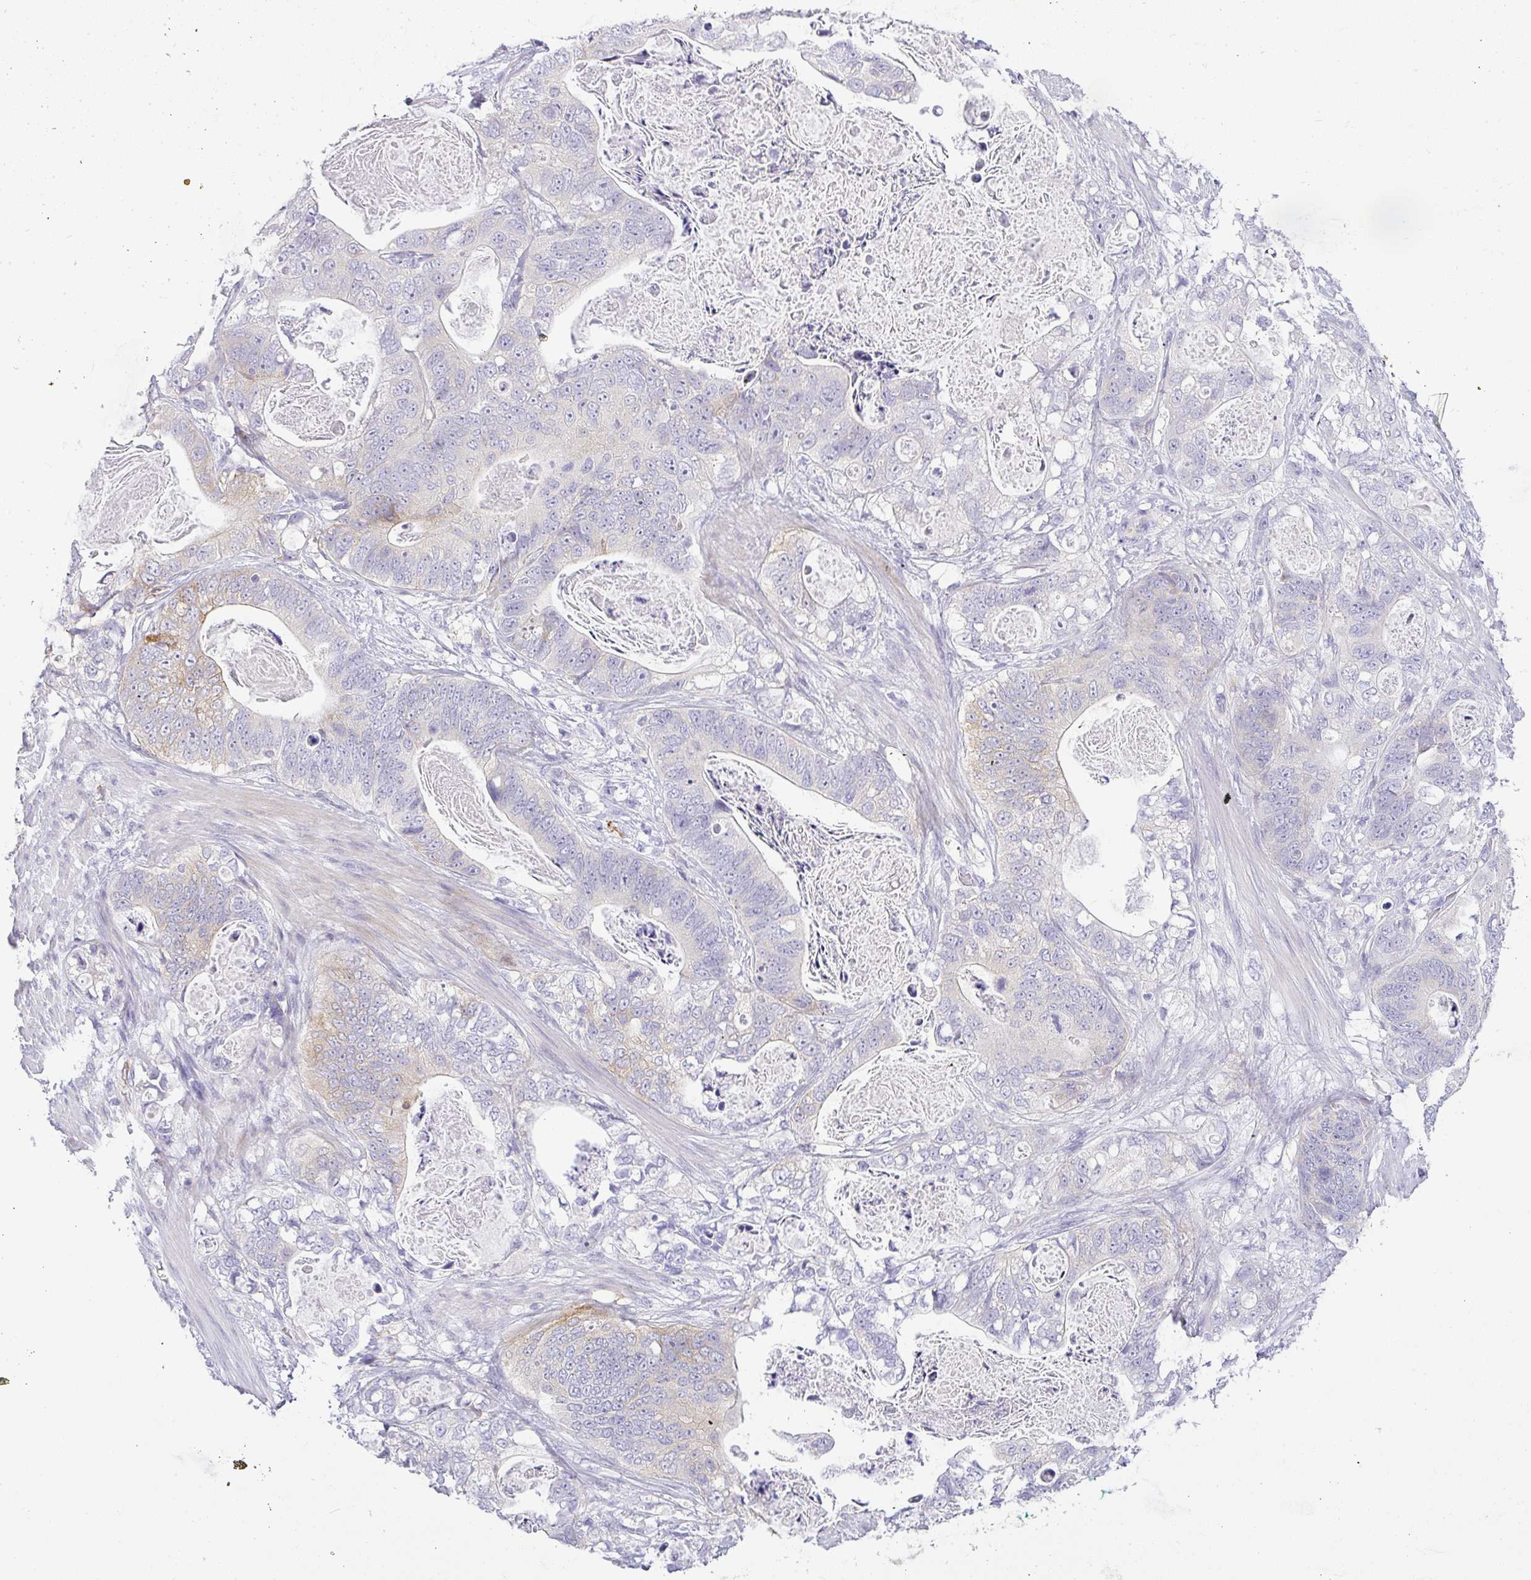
{"staining": {"intensity": "weak", "quantity": "<25%", "location": "cytoplasmic/membranous"}, "tissue": "stomach cancer", "cell_type": "Tumor cells", "image_type": "cancer", "snomed": [{"axis": "morphology", "description": "Normal tissue, NOS"}, {"axis": "morphology", "description": "Adenocarcinoma, NOS"}, {"axis": "topography", "description": "Stomach"}], "caption": "There is no significant expression in tumor cells of stomach cancer.", "gene": "LIPE", "patient": {"sex": "female", "age": 89}}